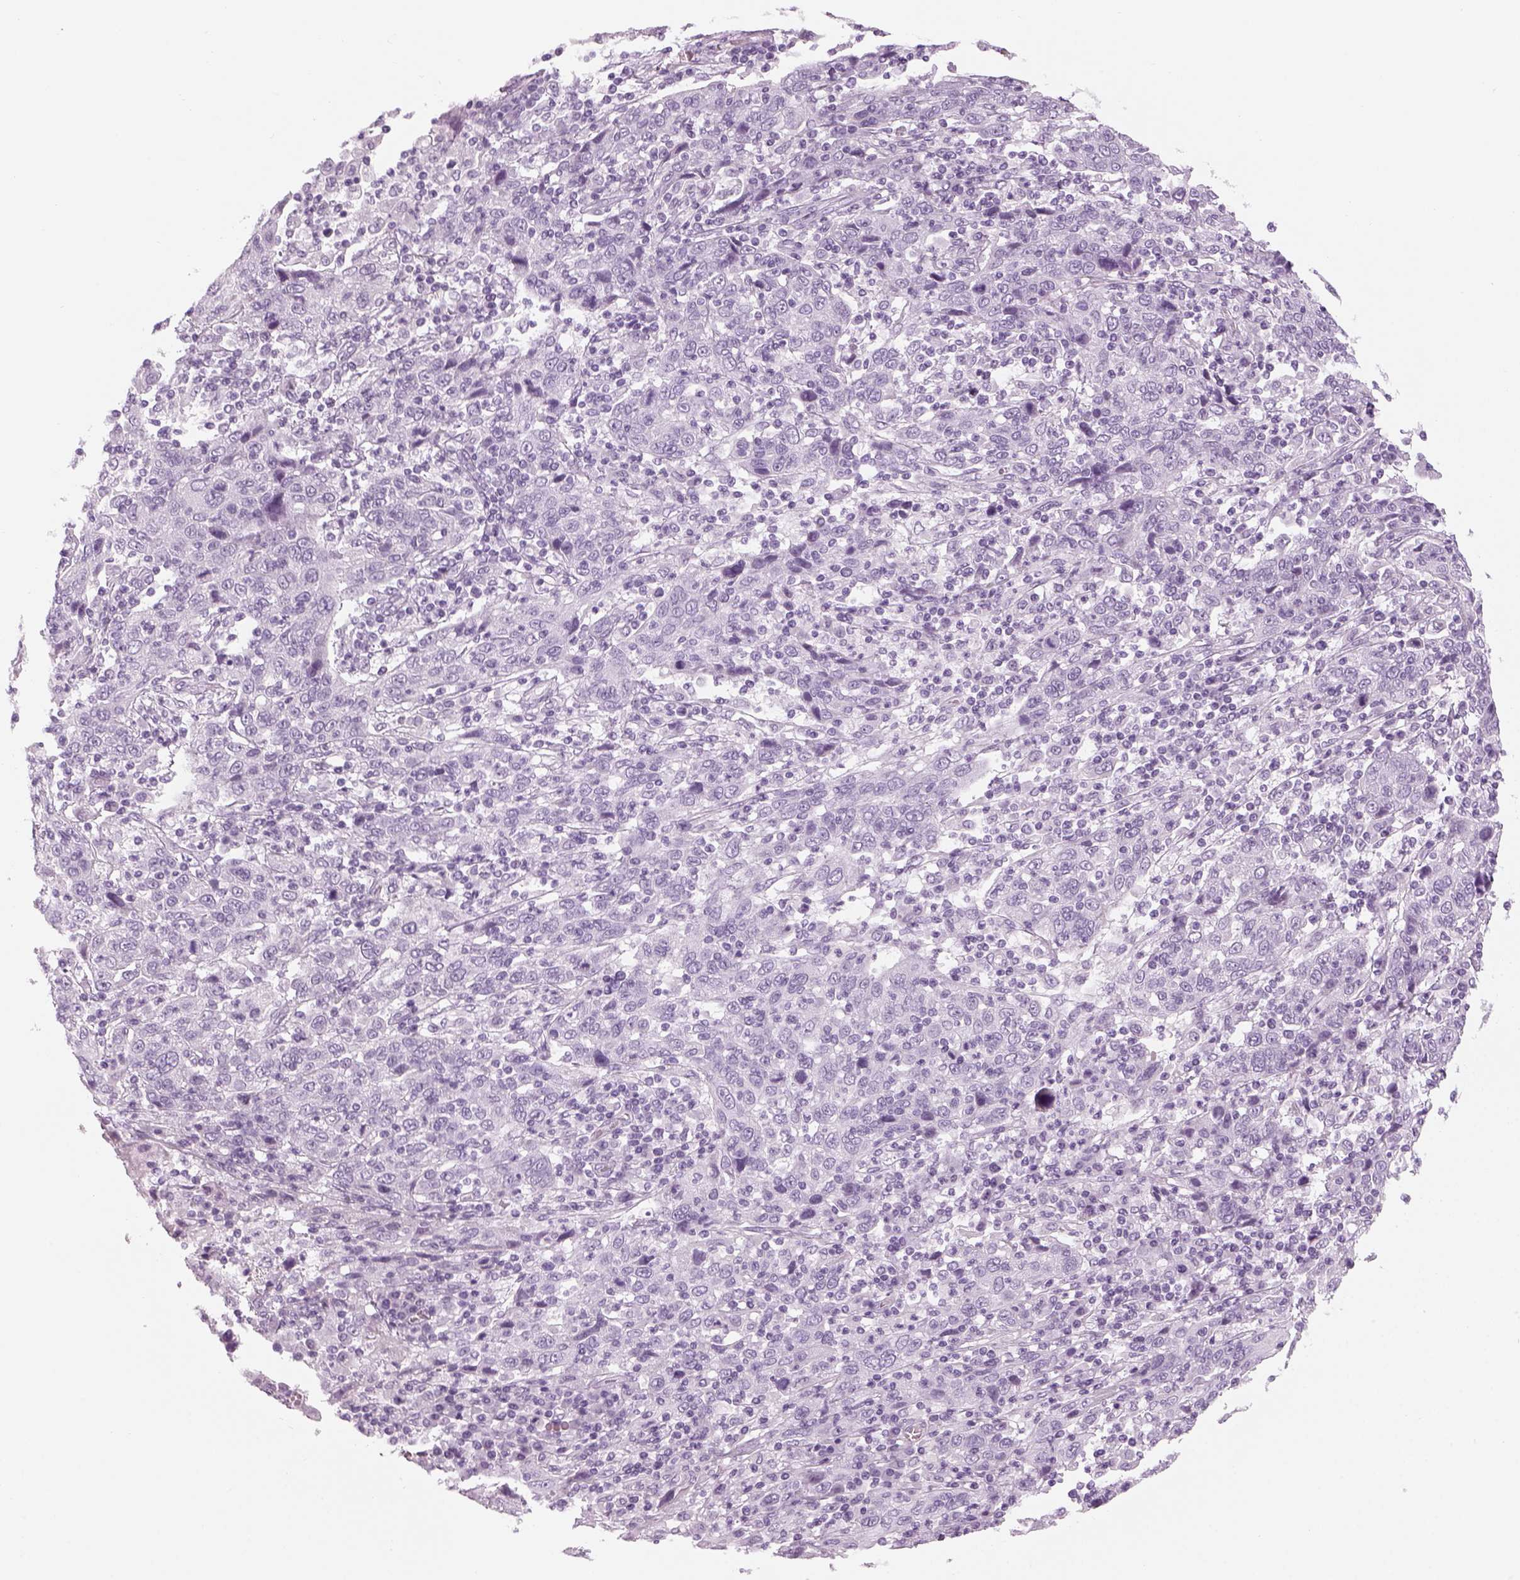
{"staining": {"intensity": "negative", "quantity": "none", "location": "none"}, "tissue": "cervical cancer", "cell_type": "Tumor cells", "image_type": "cancer", "snomed": [{"axis": "morphology", "description": "Squamous cell carcinoma, NOS"}, {"axis": "topography", "description": "Cervix"}], "caption": "Tumor cells are negative for protein expression in human cervical cancer (squamous cell carcinoma).", "gene": "PABPC1L2B", "patient": {"sex": "female", "age": 46}}